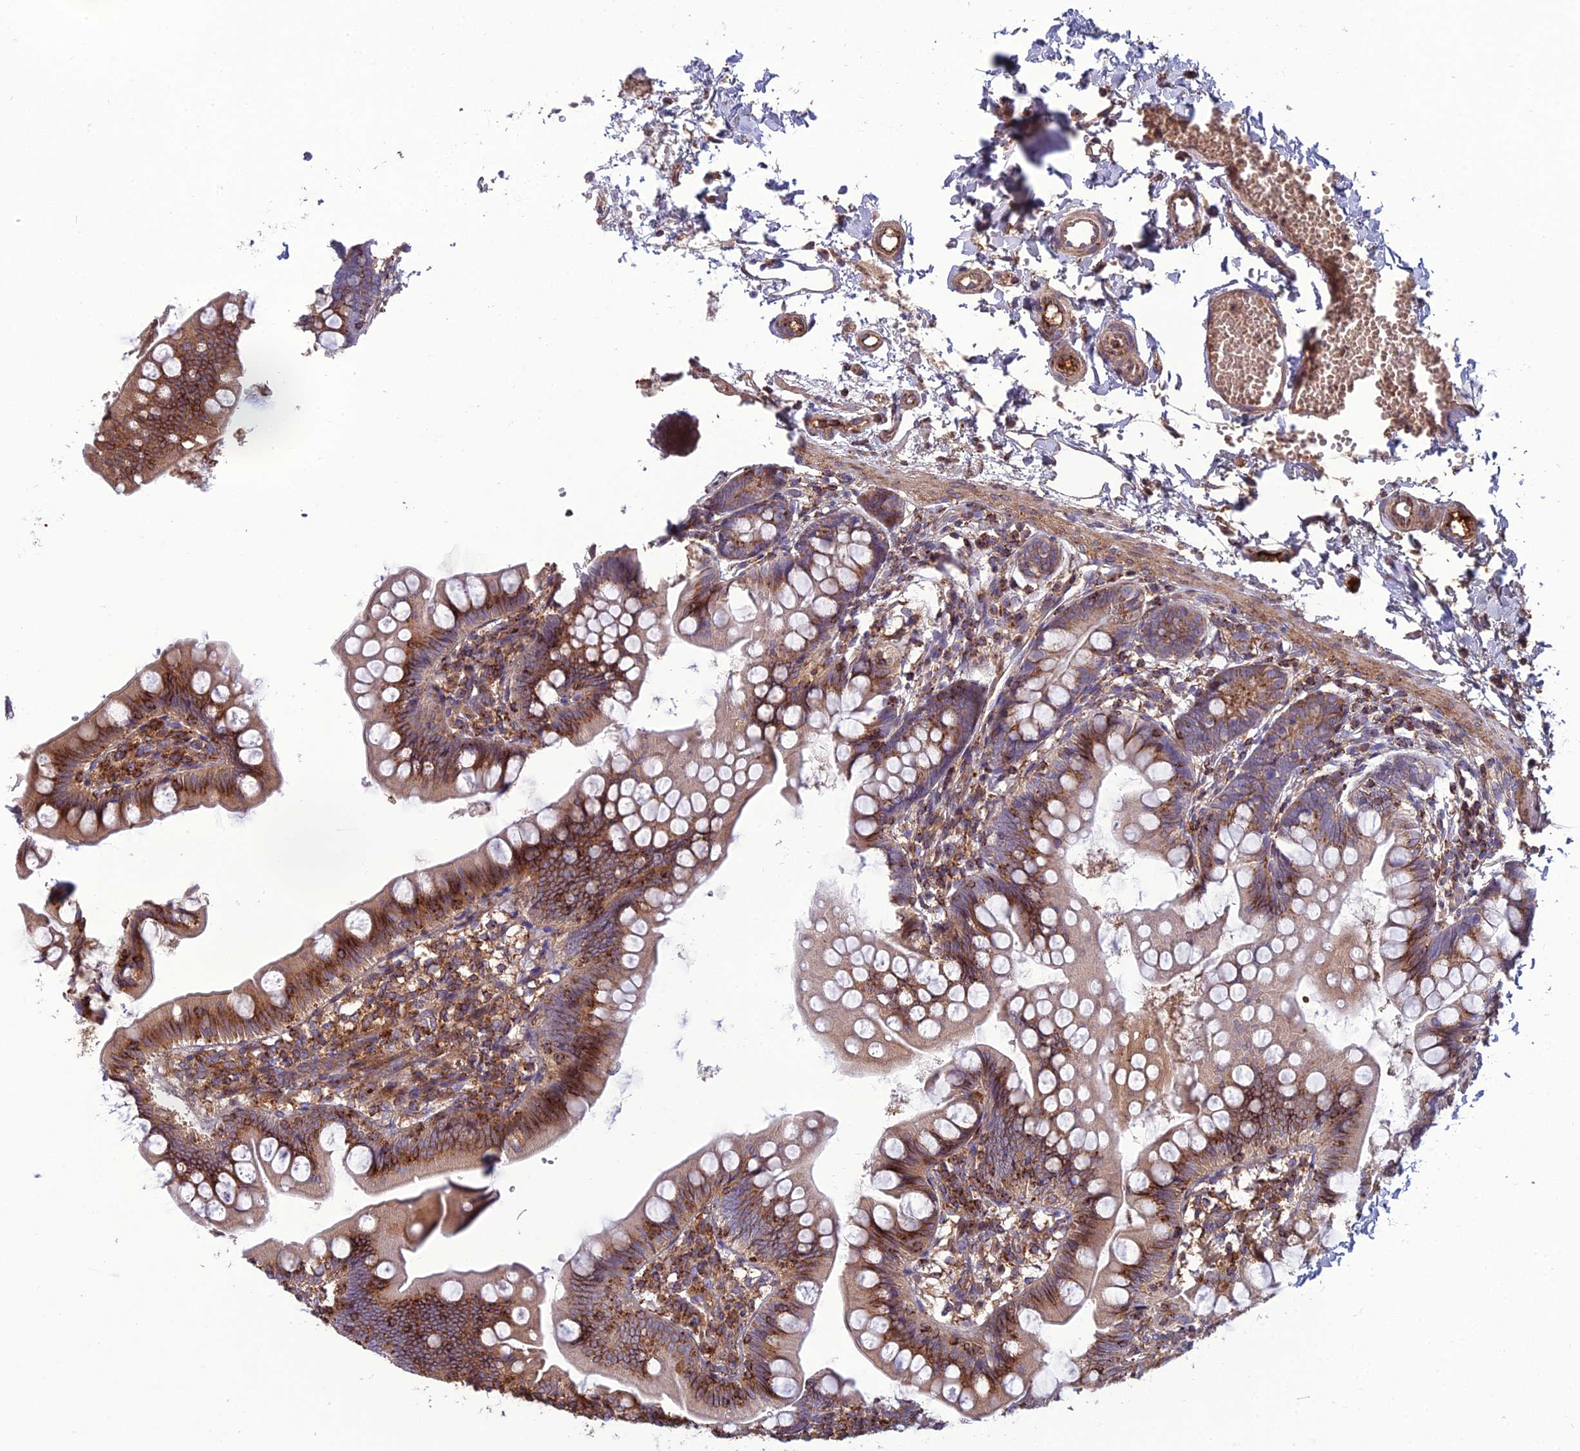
{"staining": {"intensity": "moderate", "quantity": ">75%", "location": "cytoplasmic/membranous"}, "tissue": "small intestine", "cell_type": "Glandular cells", "image_type": "normal", "snomed": [{"axis": "morphology", "description": "Normal tissue, NOS"}, {"axis": "topography", "description": "Small intestine"}], "caption": "An image of small intestine stained for a protein demonstrates moderate cytoplasmic/membranous brown staining in glandular cells.", "gene": "LNPEP", "patient": {"sex": "male", "age": 7}}